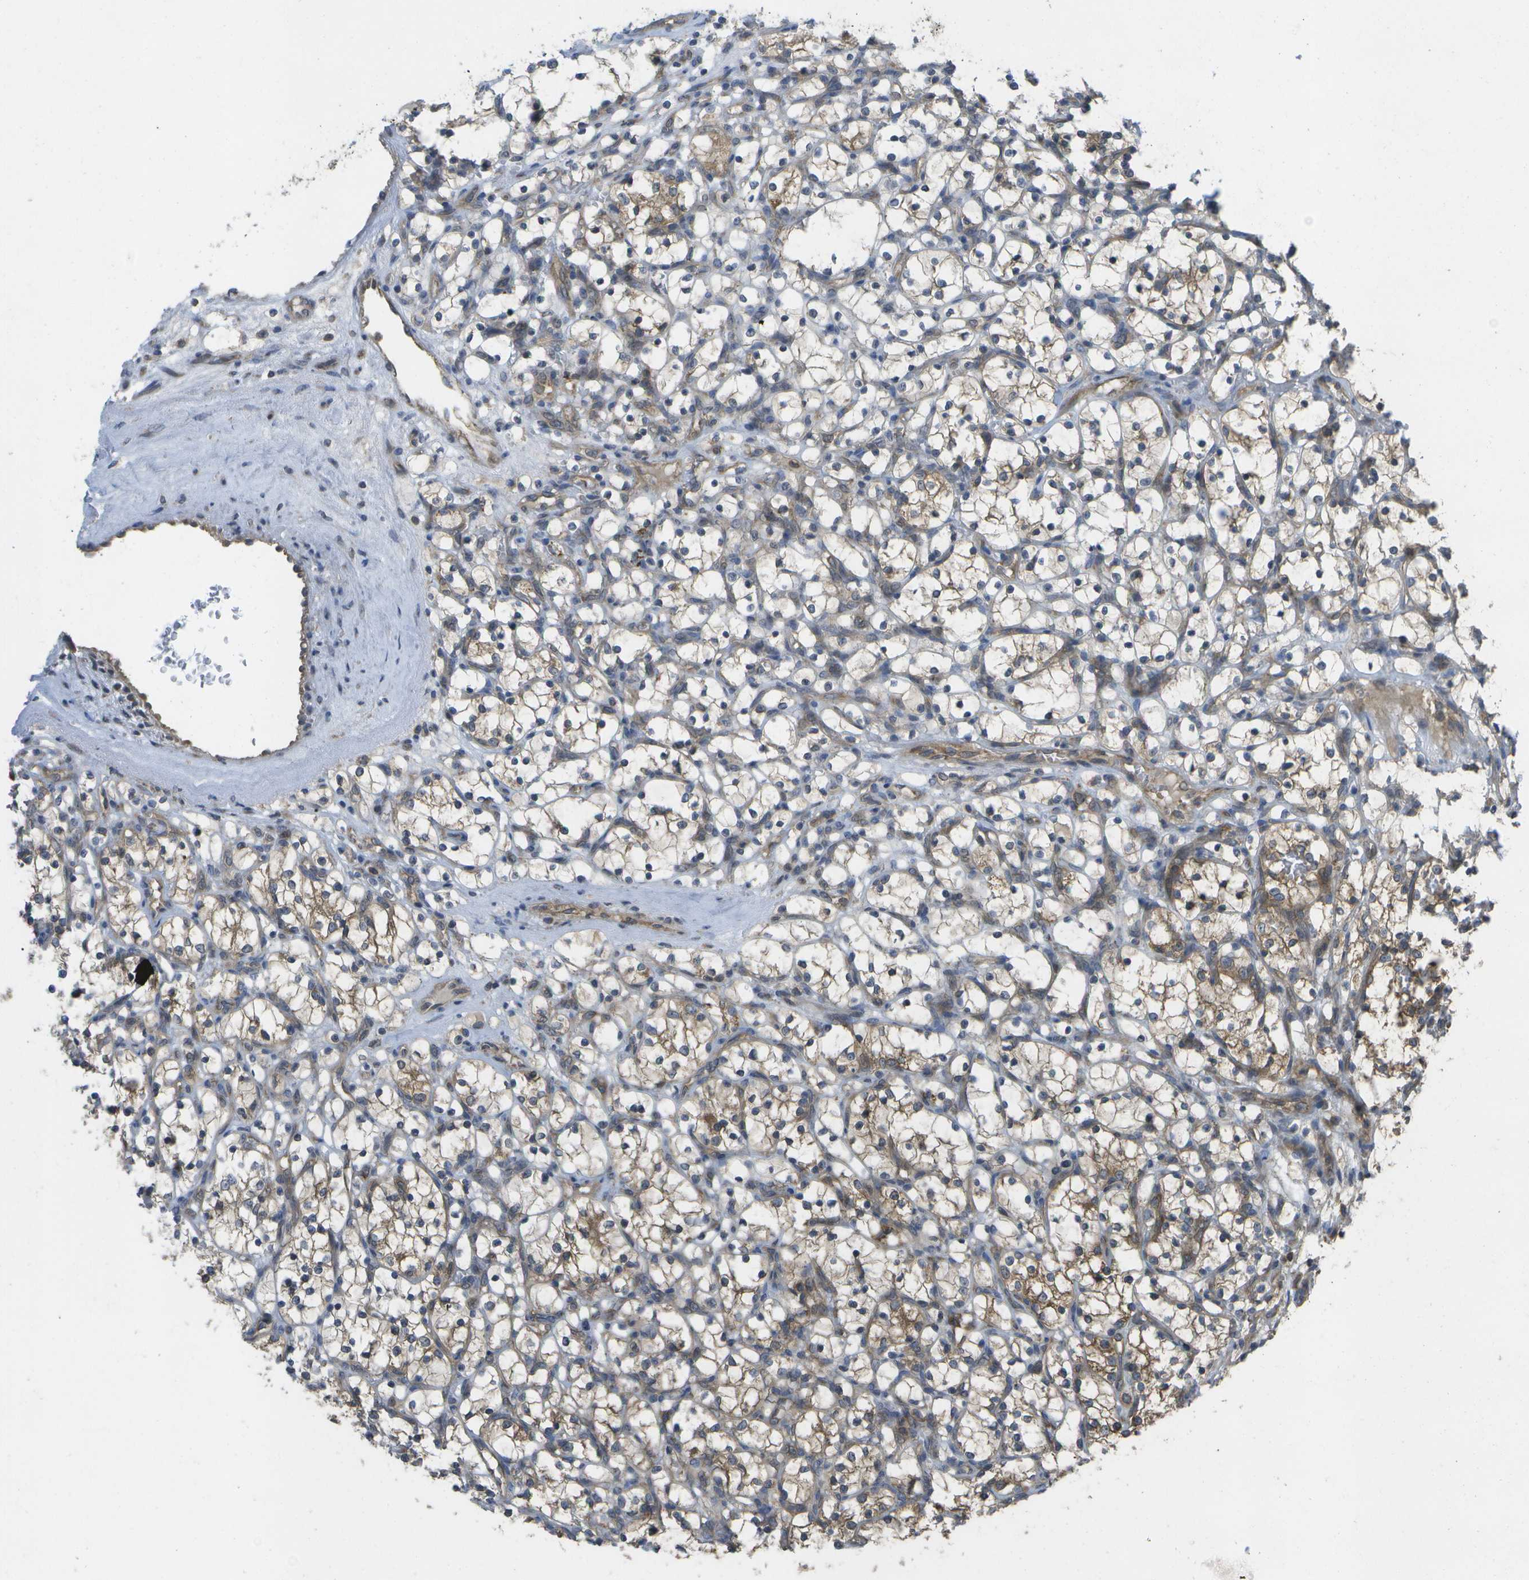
{"staining": {"intensity": "moderate", "quantity": "25%-75%", "location": "cytoplasmic/membranous"}, "tissue": "renal cancer", "cell_type": "Tumor cells", "image_type": "cancer", "snomed": [{"axis": "morphology", "description": "Adenocarcinoma, NOS"}, {"axis": "topography", "description": "Kidney"}], "caption": "Protein staining displays moderate cytoplasmic/membranous staining in about 25%-75% of tumor cells in renal cancer (adenocarcinoma).", "gene": "DPM3", "patient": {"sex": "female", "age": 69}}